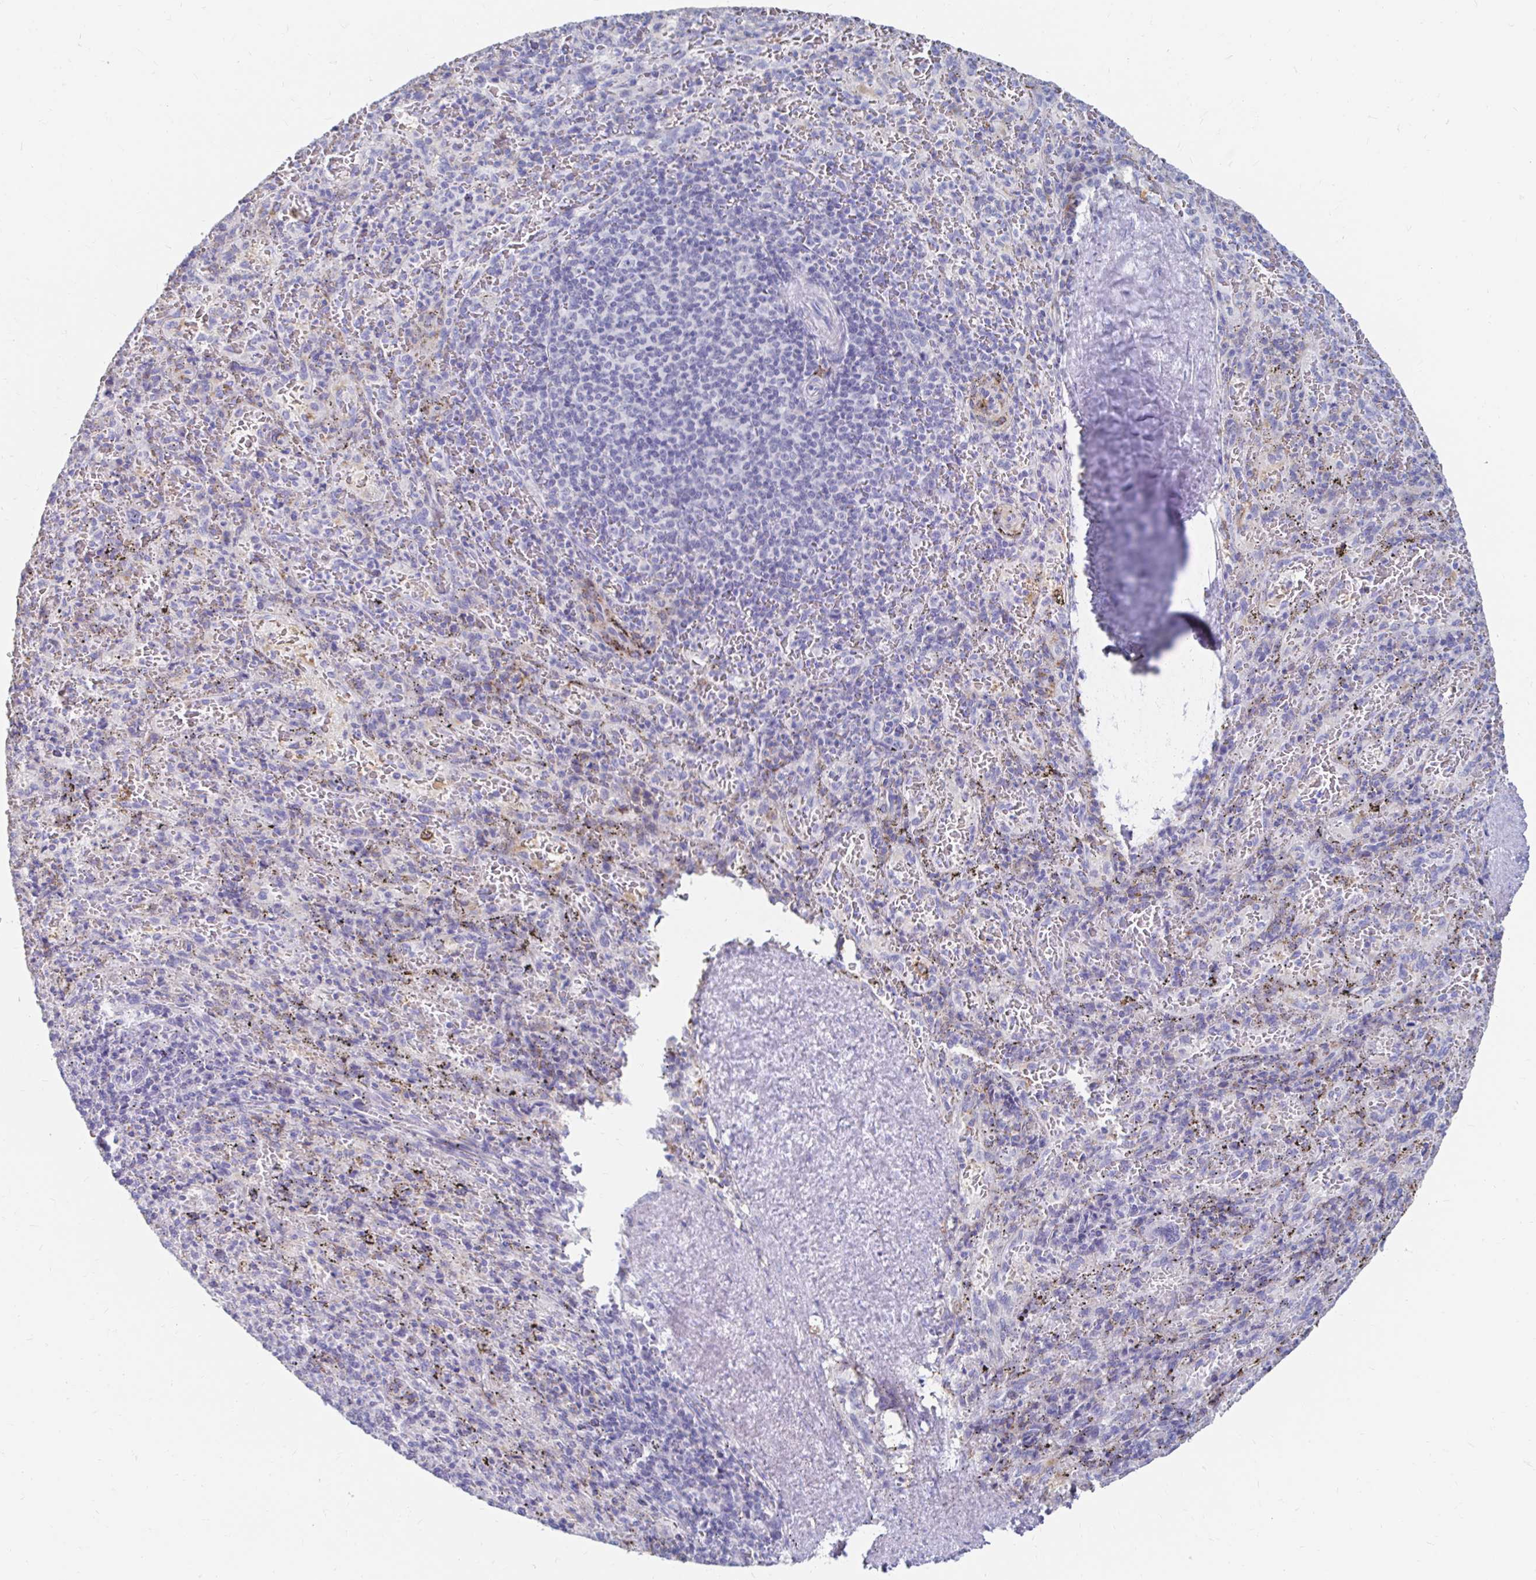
{"staining": {"intensity": "negative", "quantity": "none", "location": "none"}, "tissue": "spleen", "cell_type": "Cells in red pulp", "image_type": "normal", "snomed": [{"axis": "morphology", "description": "Normal tissue, NOS"}, {"axis": "topography", "description": "Spleen"}], "caption": "This is an immunohistochemistry (IHC) micrograph of normal spleen. There is no staining in cells in red pulp.", "gene": "LAMC3", "patient": {"sex": "male", "age": 57}}